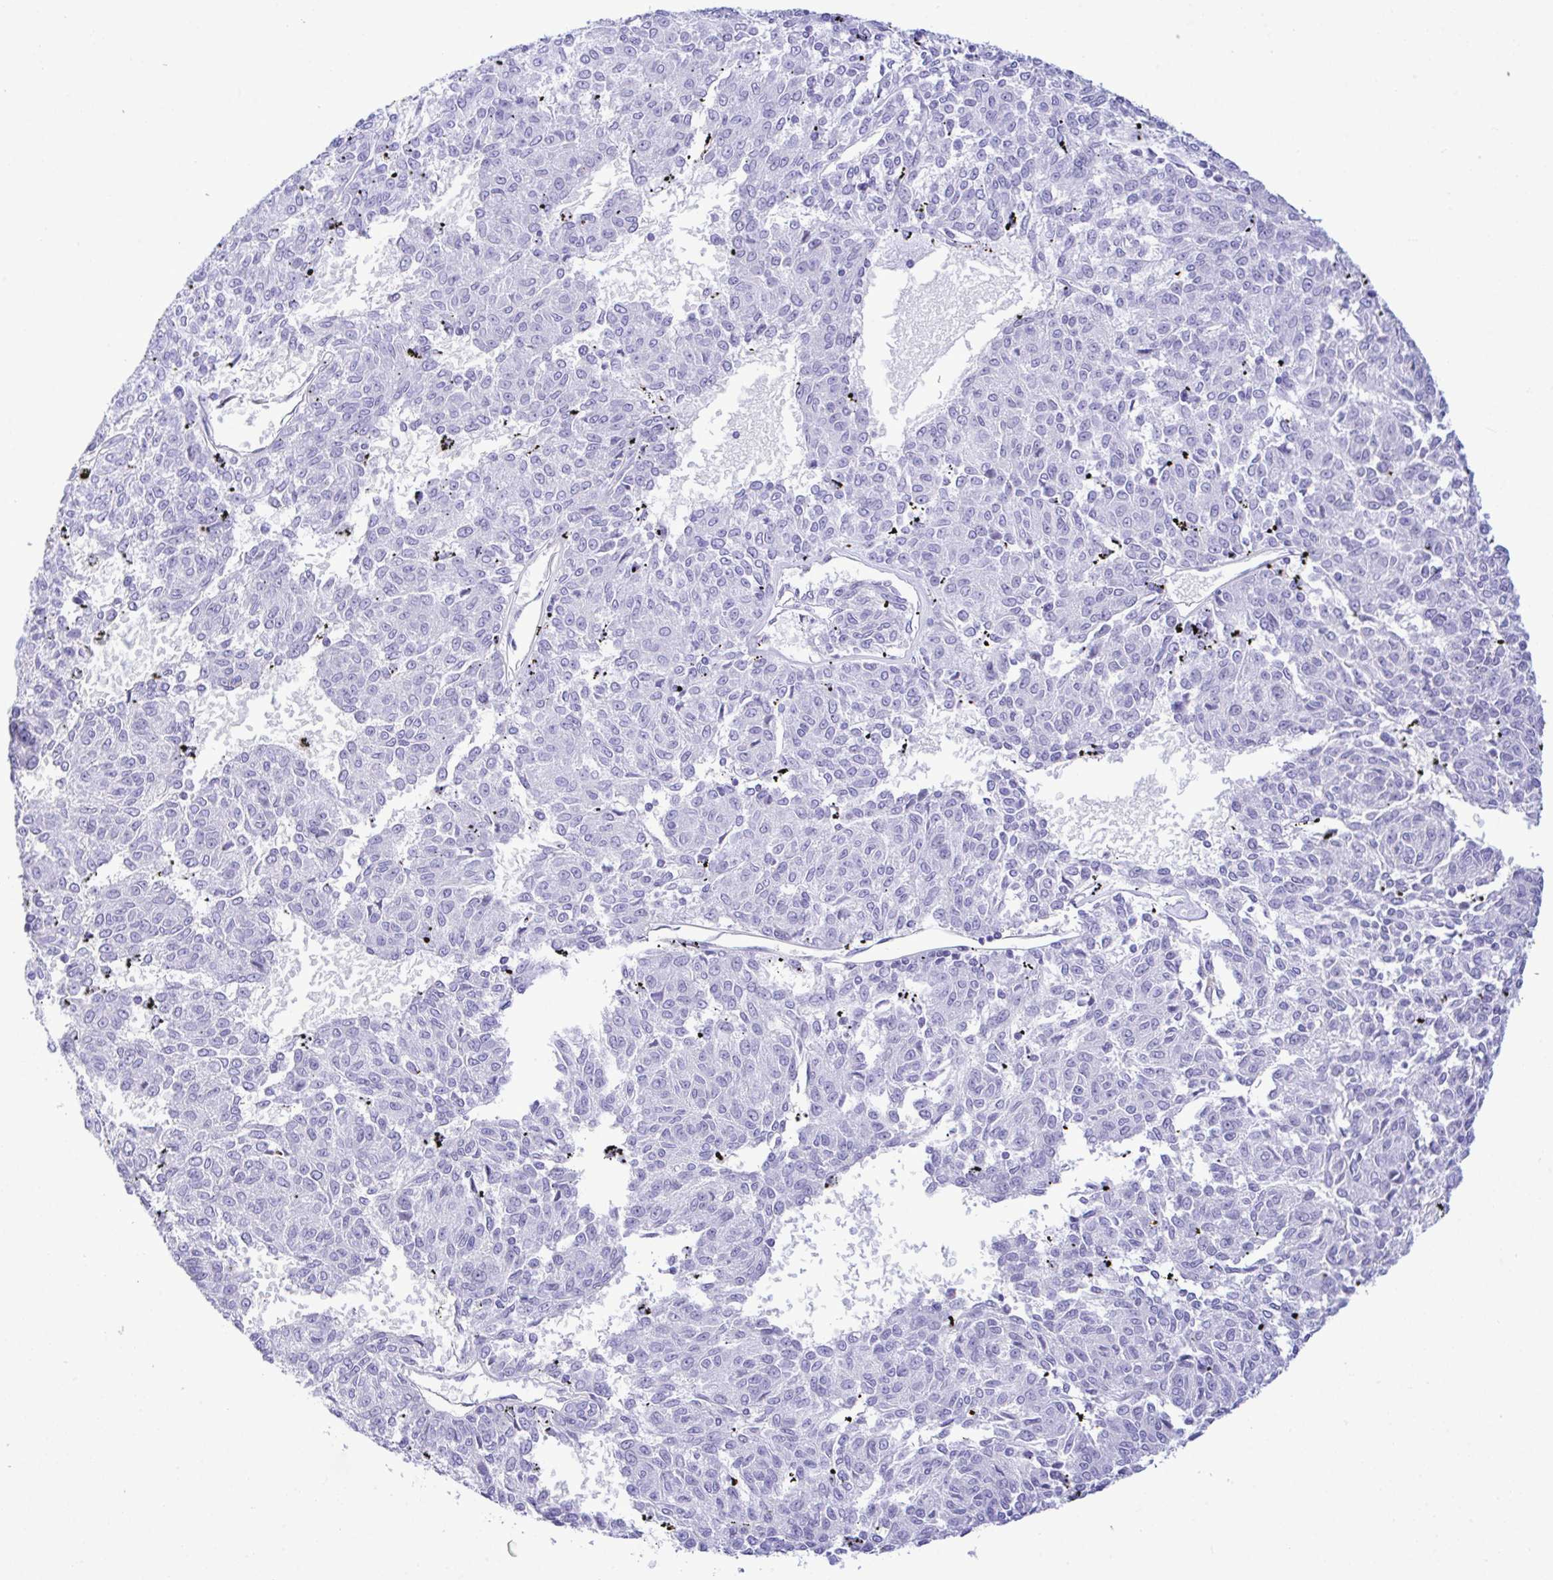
{"staining": {"intensity": "negative", "quantity": "none", "location": "none"}, "tissue": "melanoma", "cell_type": "Tumor cells", "image_type": "cancer", "snomed": [{"axis": "morphology", "description": "Malignant melanoma, NOS"}, {"axis": "topography", "description": "Skin"}], "caption": "Tumor cells show no significant protein positivity in malignant melanoma. The staining was performed using DAB to visualize the protein expression in brown, while the nuclei were stained in blue with hematoxylin (Magnification: 20x).", "gene": "SELENOV", "patient": {"sex": "female", "age": 72}}